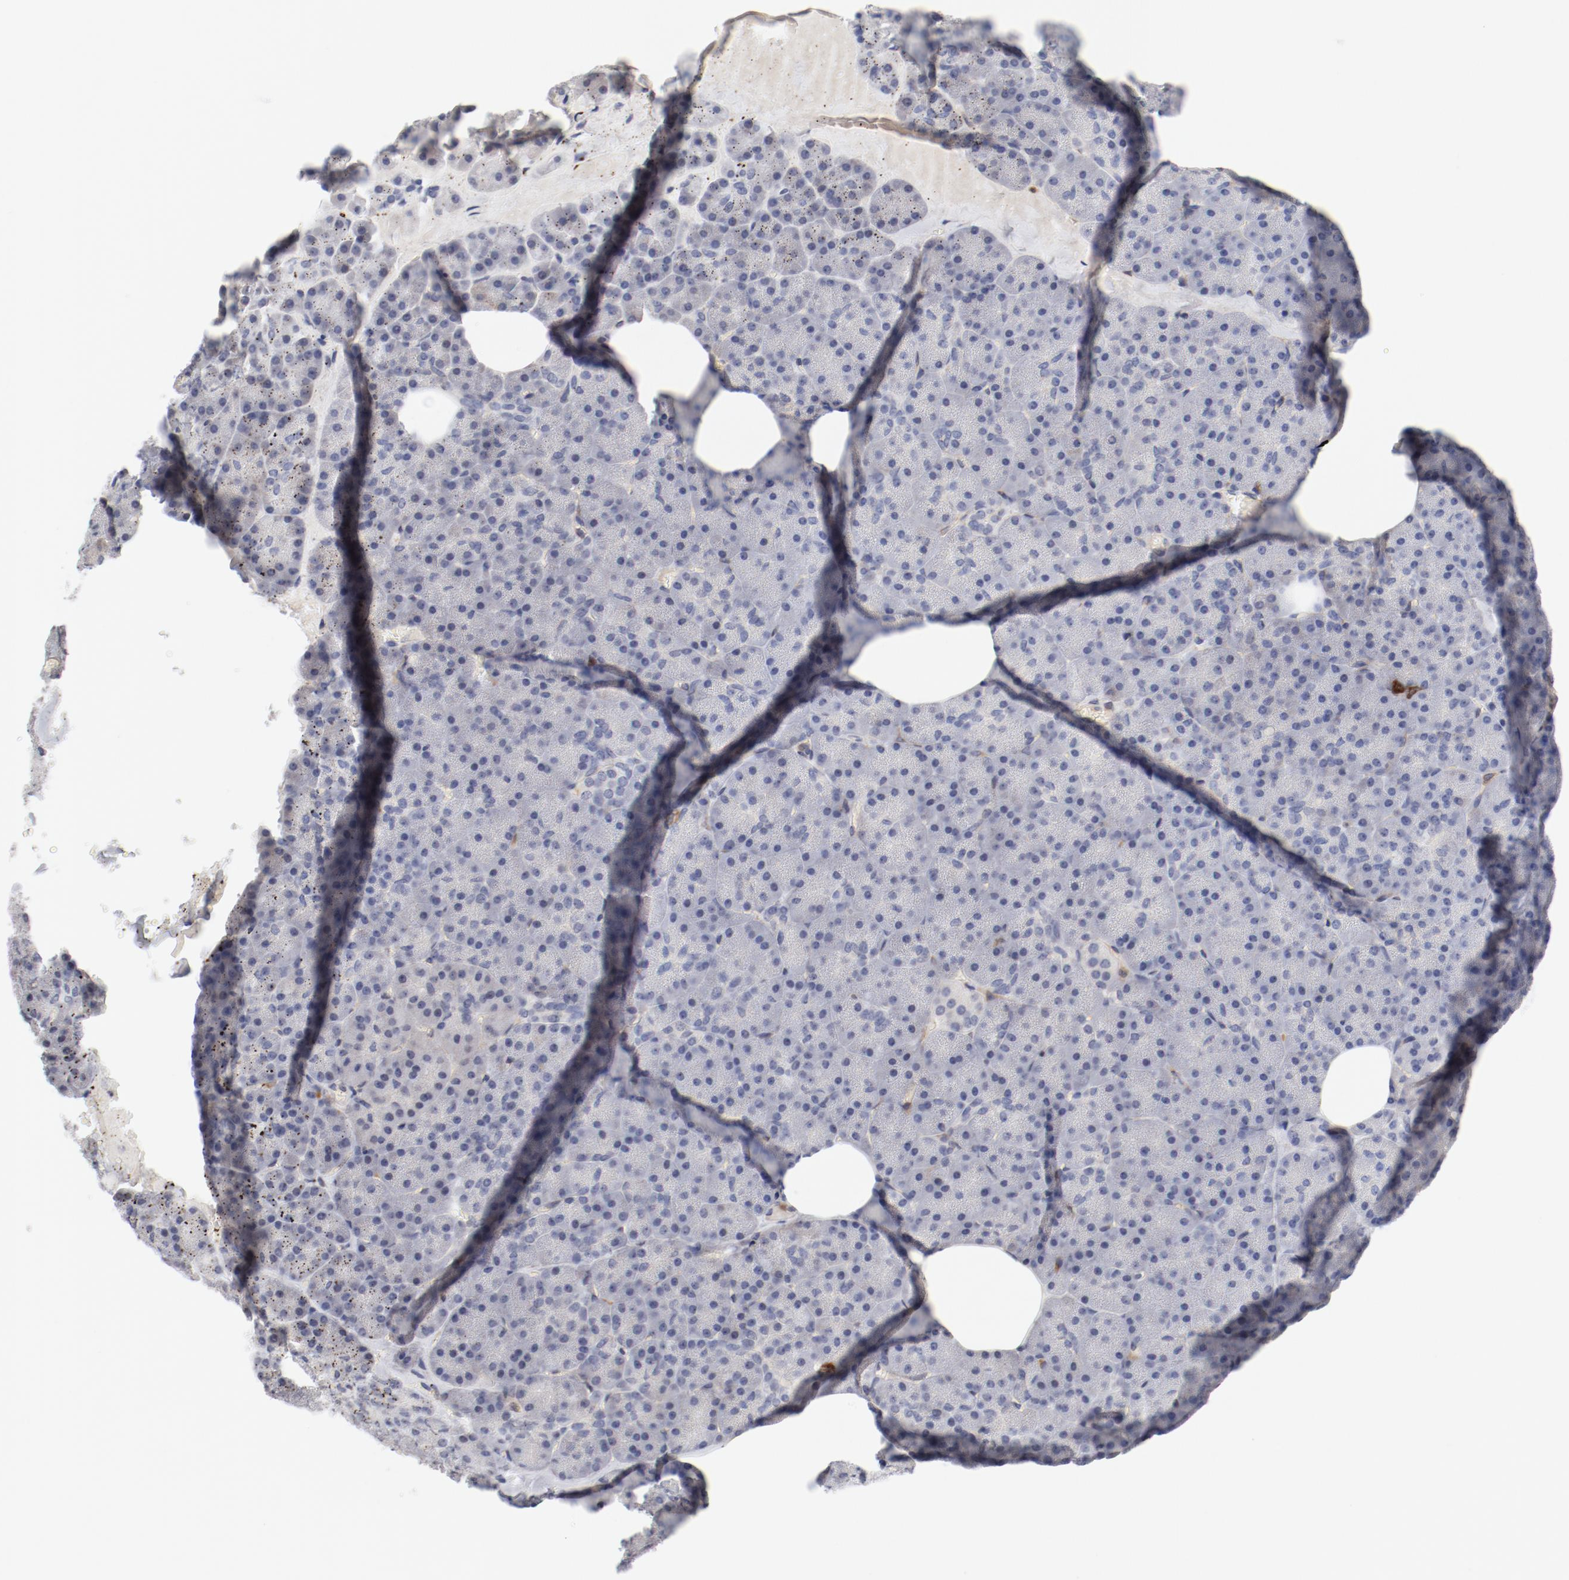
{"staining": {"intensity": "negative", "quantity": "none", "location": "none"}, "tissue": "pancreas", "cell_type": "Exocrine glandular cells", "image_type": "normal", "snomed": [{"axis": "morphology", "description": "Normal tissue, NOS"}, {"axis": "topography", "description": "Pancreas"}], "caption": "Protein analysis of normal pancreas shows no significant positivity in exocrine glandular cells.", "gene": "CBL", "patient": {"sex": "female", "age": 35}}